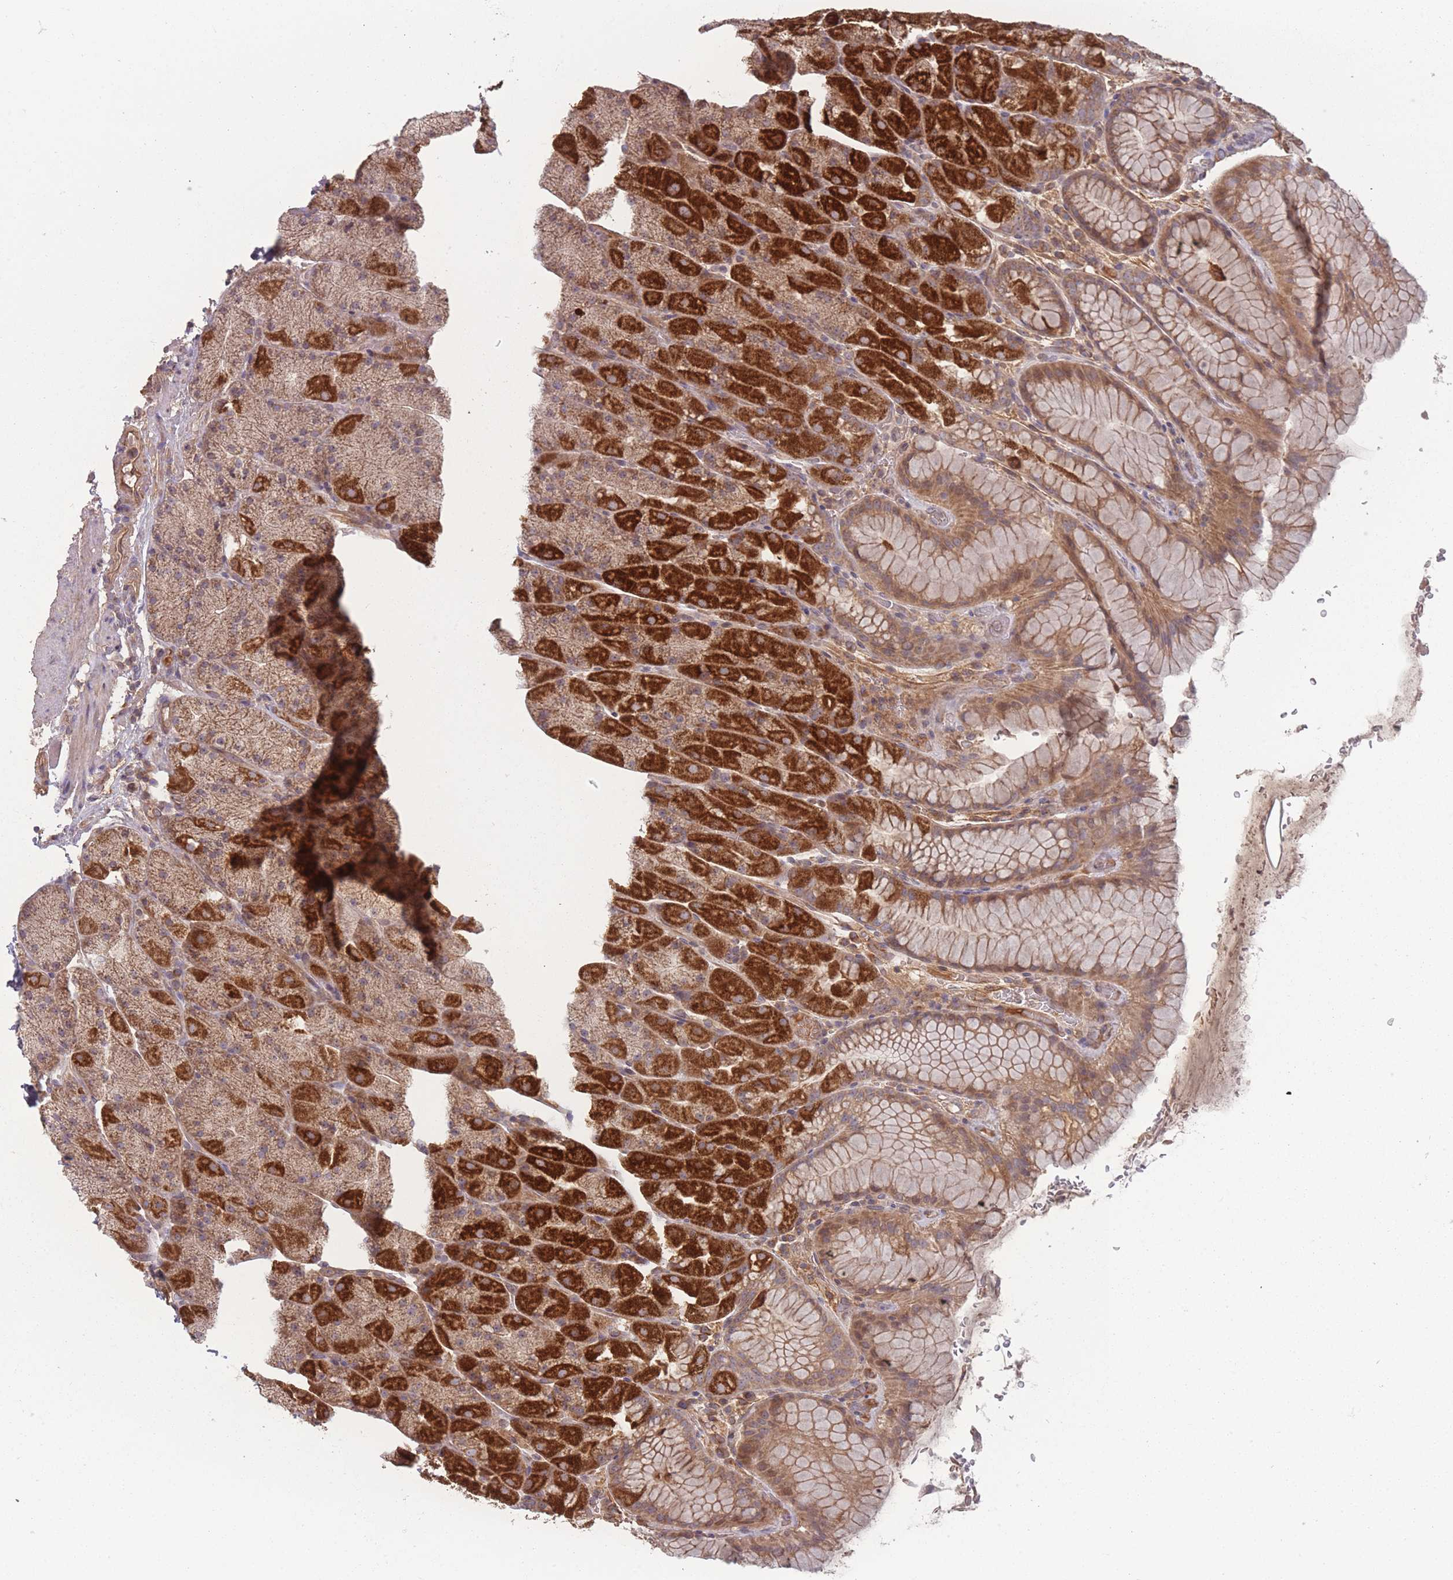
{"staining": {"intensity": "strong", "quantity": ">75%", "location": "cytoplasmic/membranous"}, "tissue": "stomach", "cell_type": "Glandular cells", "image_type": "normal", "snomed": [{"axis": "morphology", "description": "Normal tissue, NOS"}, {"axis": "topography", "description": "Stomach, upper"}, {"axis": "topography", "description": "Stomach, lower"}], "caption": "DAB (3,3'-diaminobenzidine) immunohistochemical staining of unremarkable human stomach demonstrates strong cytoplasmic/membranous protein expression in about >75% of glandular cells.", "gene": "ATP5MGL", "patient": {"sex": "male", "age": 67}}